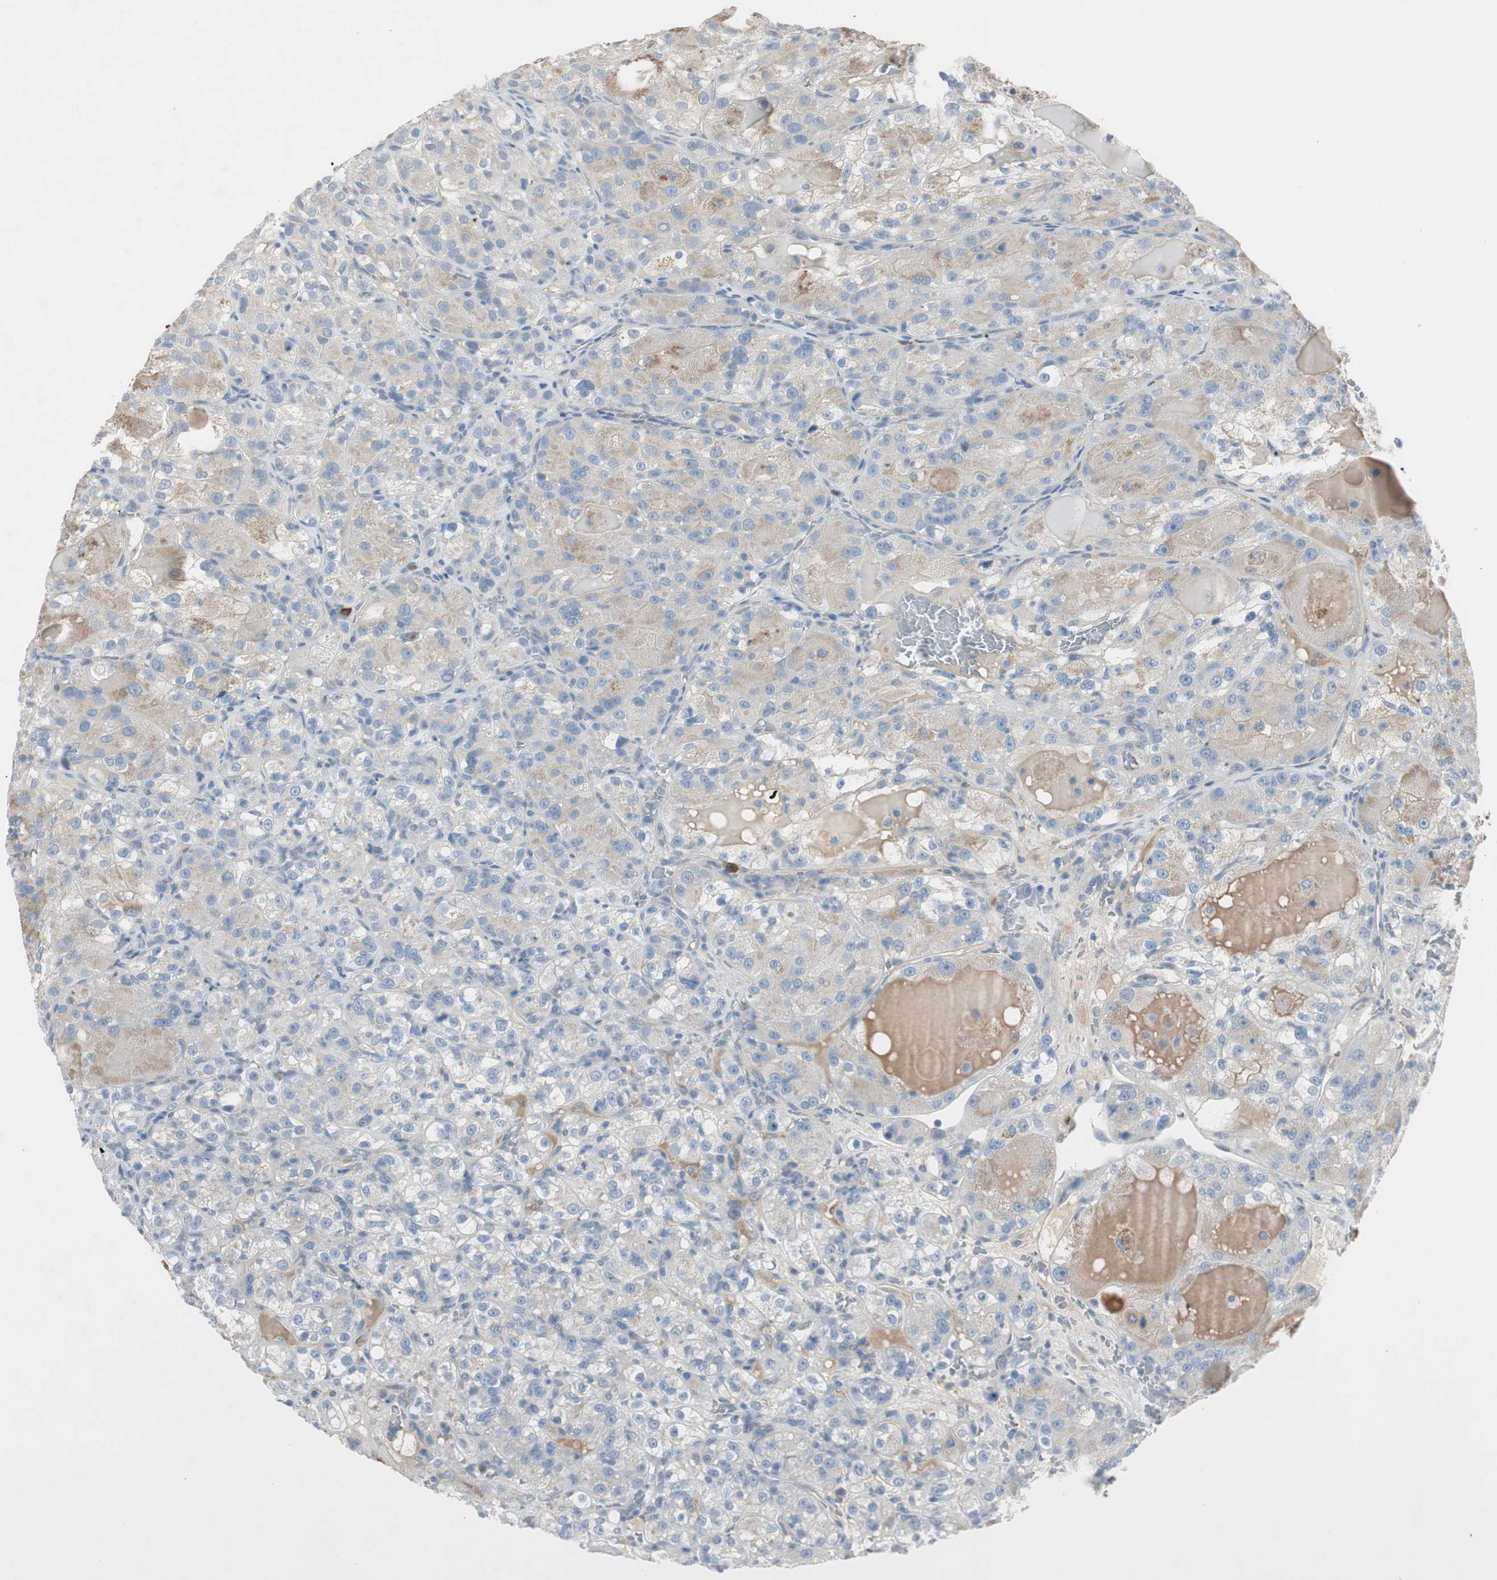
{"staining": {"intensity": "weak", "quantity": "<25%", "location": "cytoplasmic/membranous"}, "tissue": "renal cancer", "cell_type": "Tumor cells", "image_type": "cancer", "snomed": [{"axis": "morphology", "description": "Normal tissue, NOS"}, {"axis": "morphology", "description": "Adenocarcinoma, NOS"}, {"axis": "topography", "description": "Kidney"}], "caption": "Image shows no protein positivity in tumor cells of adenocarcinoma (renal) tissue.", "gene": "MAPRE3", "patient": {"sex": "male", "age": 61}}